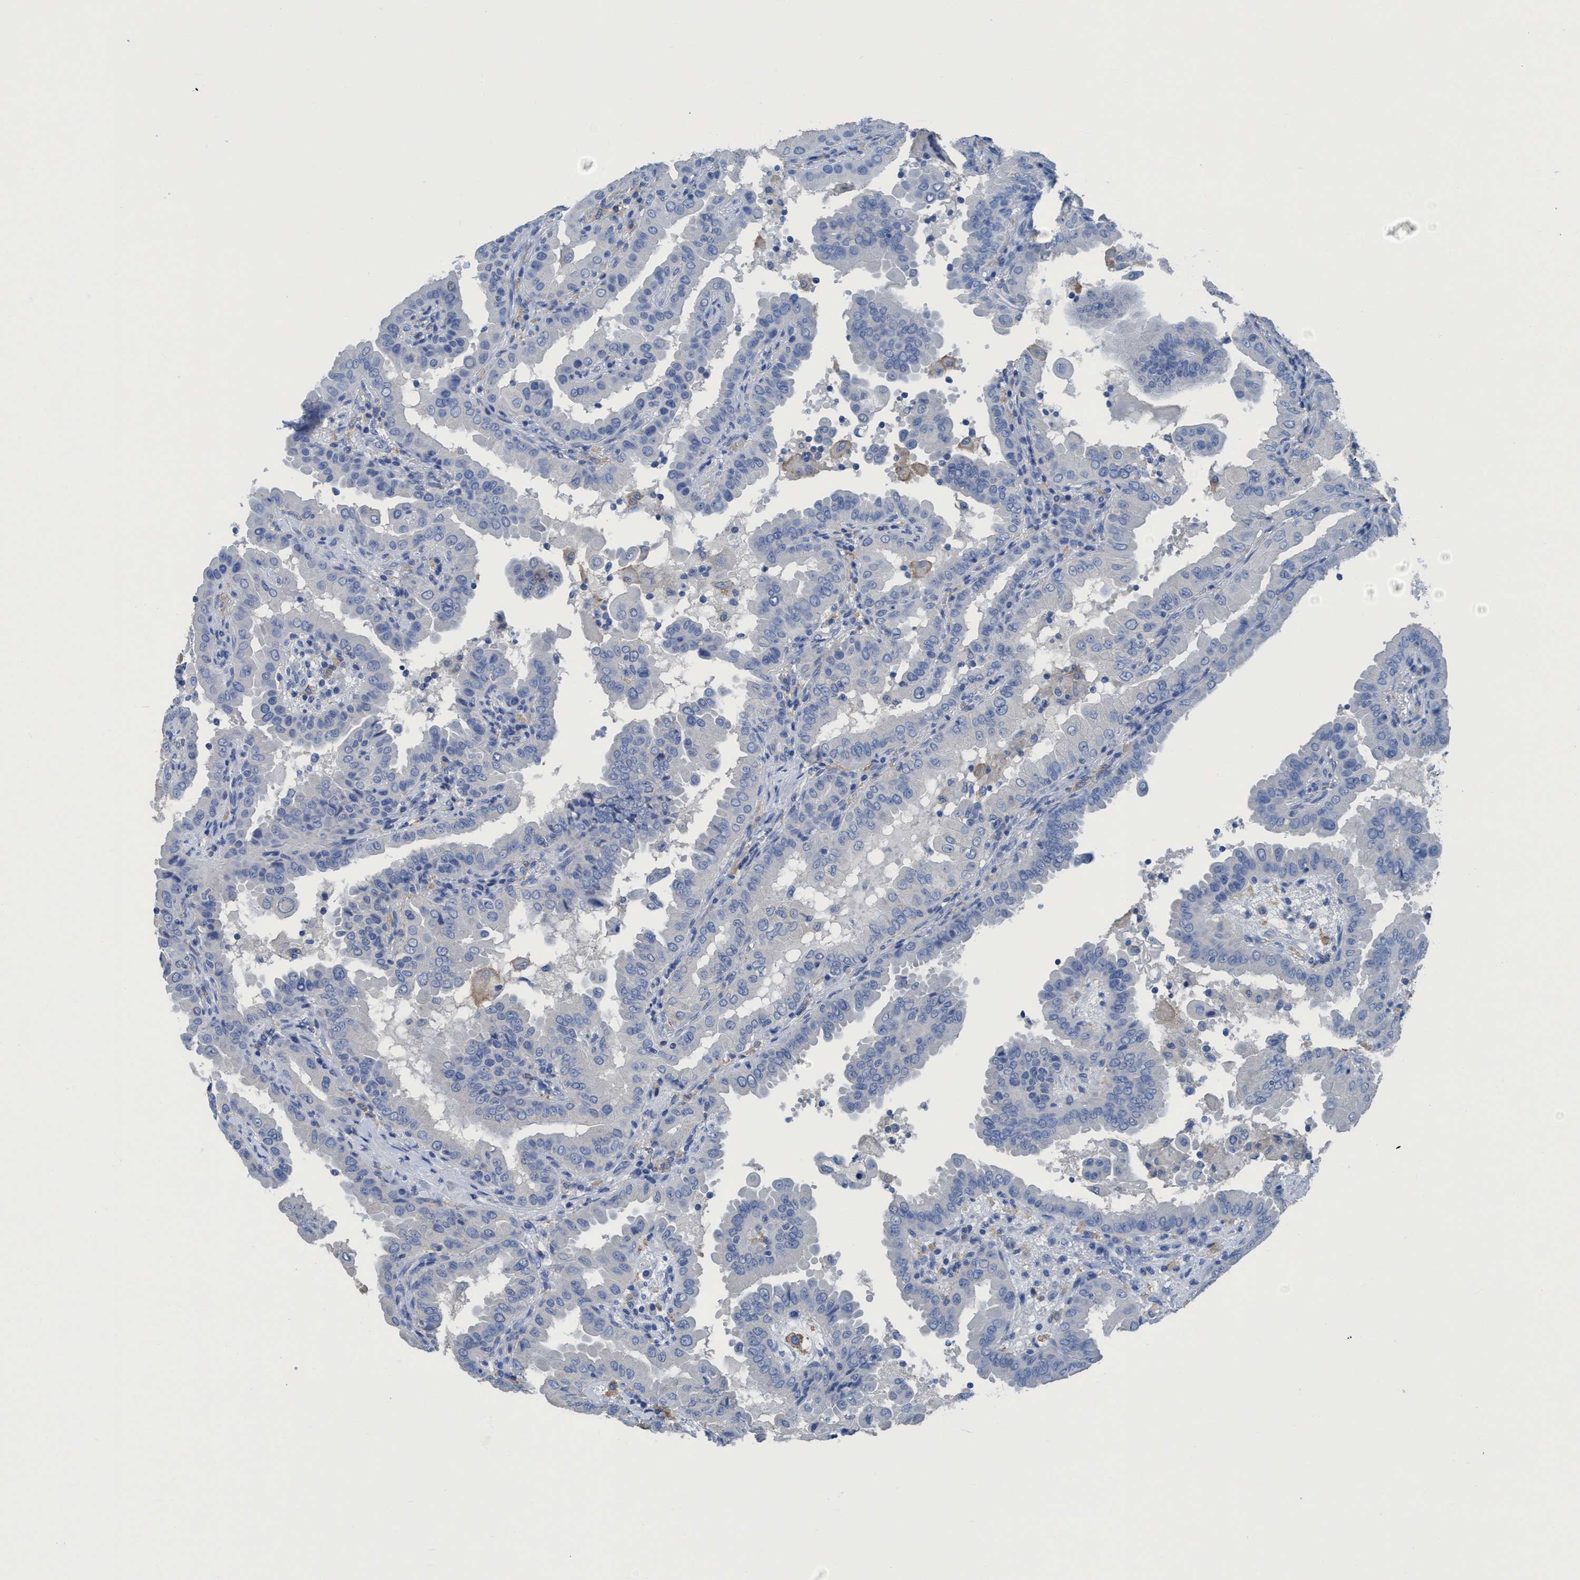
{"staining": {"intensity": "negative", "quantity": "none", "location": "none"}, "tissue": "thyroid cancer", "cell_type": "Tumor cells", "image_type": "cancer", "snomed": [{"axis": "morphology", "description": "Papillary adenocarcinoma, NOS"}, {"axis": "topography", "description": "Thyroid gland"}], "caption": "Immunohistochemistry photomicrograph of neoplastic tissue: thyroid papillary adenocarcinoma stained with DAB (3,3'-diaminobenzidine) displays no significant protein staining in tumor cells.", "gene": "DNAI1", "patient": {"sex": "male", "age": 33}}